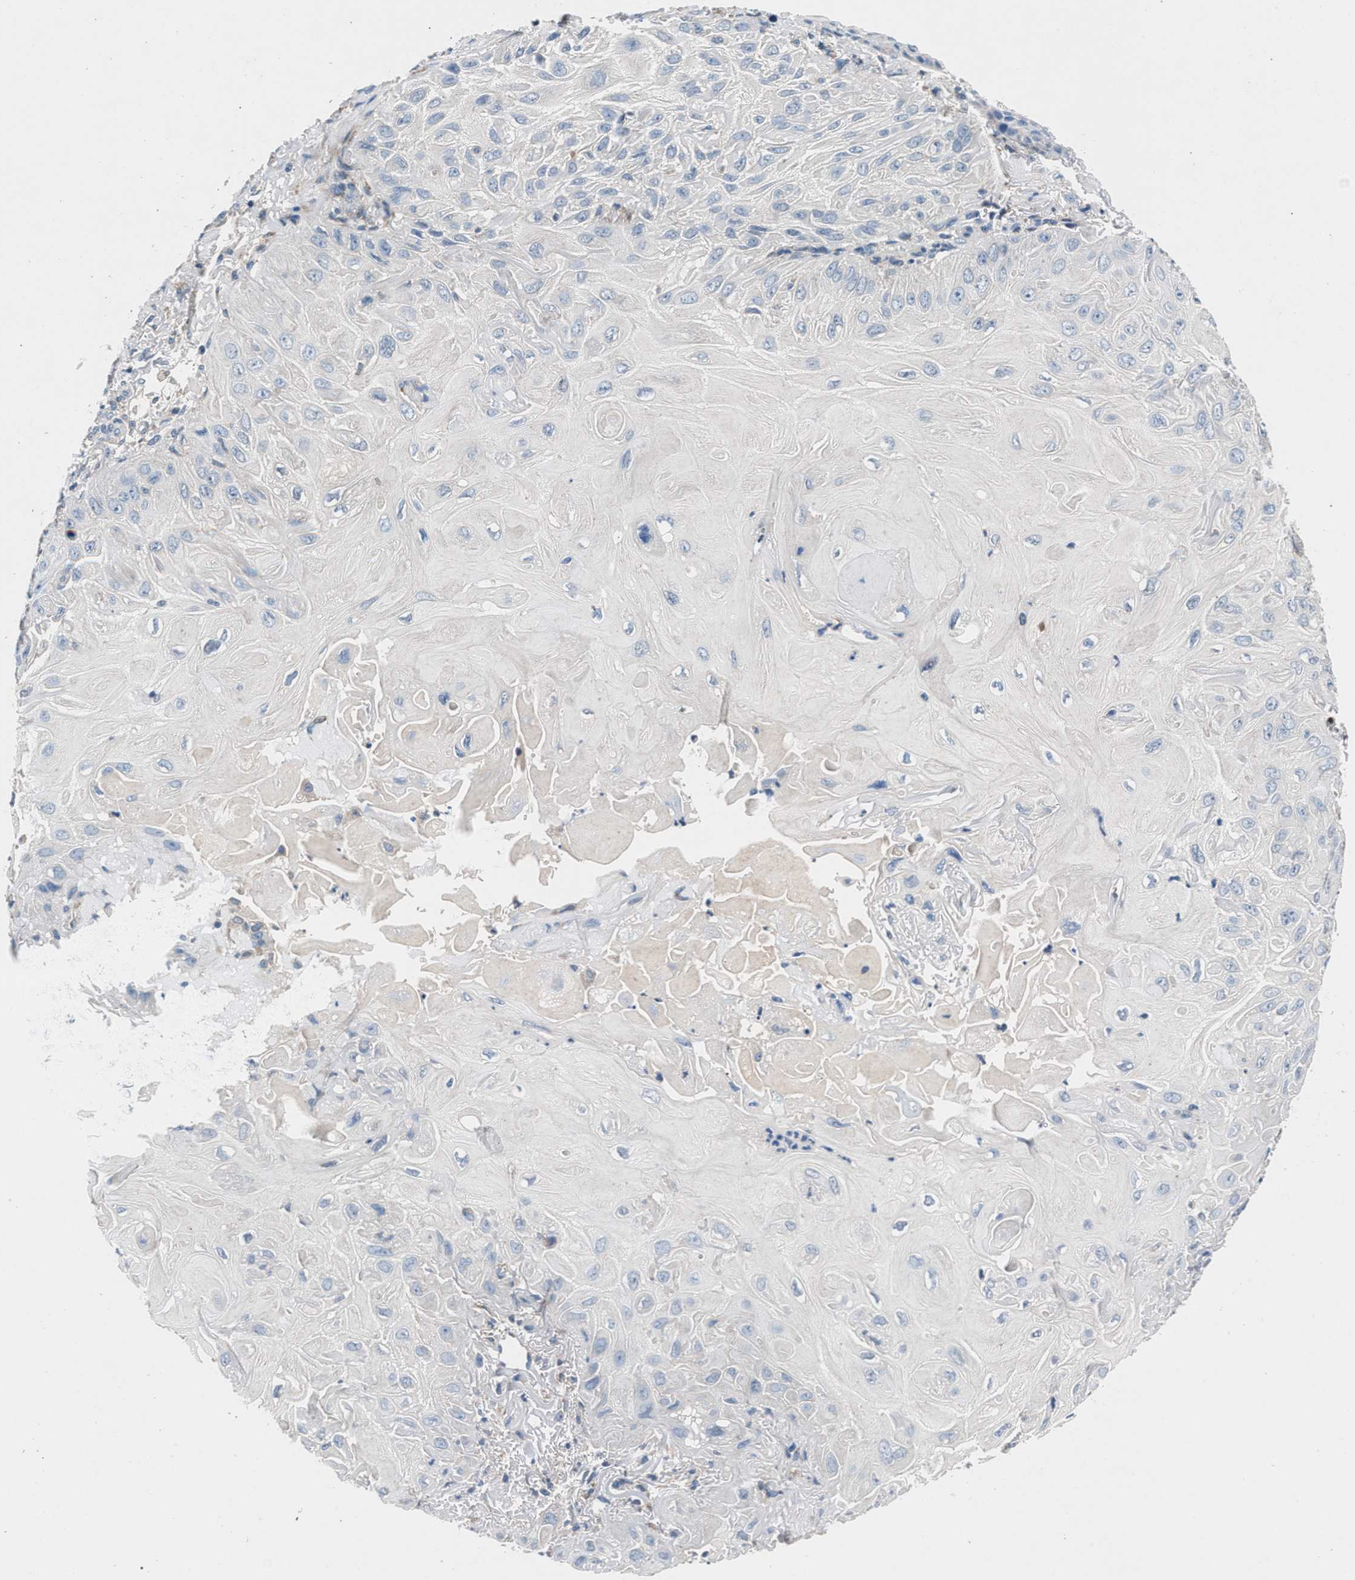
{"staining": {"intensity": "negative", "quantity": "none", "location": "none"}, "tissue": "skin cancer", "cell_type": "Tumor cells", "image_type": "cancer", "snomed": [{"axis": "morphology", "description": "Squamous cell carcinoma, NOS"}, {"axis": "topography", "description": "Skin"}], "caption": "This is an IHC image of human skin cancer (squamous cell carcinoma). There is no expression in tumor cells.", "gene": "DENND6B", "patient": {"sex": "female", "age": 77}}